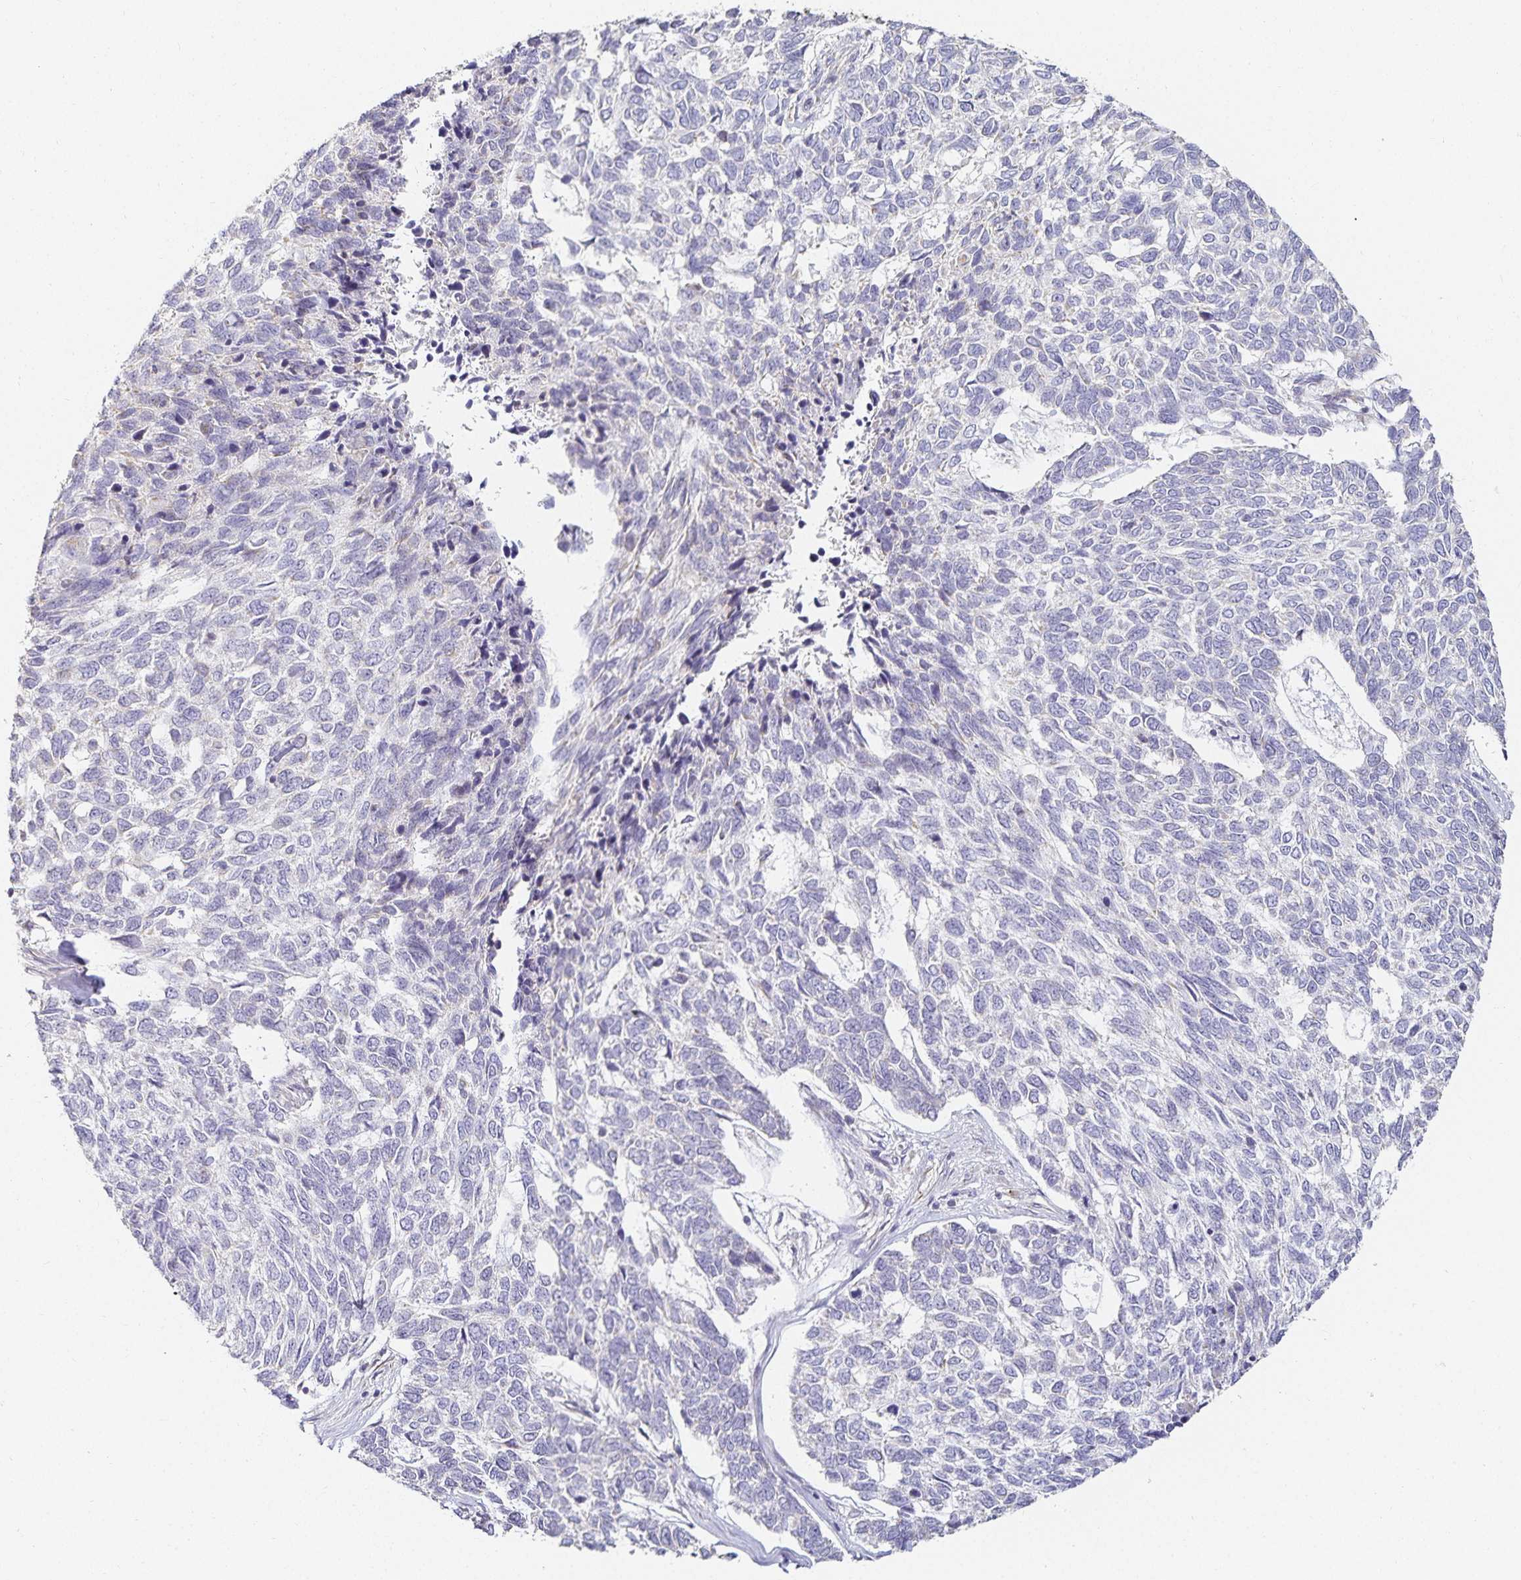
{"staining": {"intensity": "negative", "quantity": "none", "location": "none"}, "tissue": "skin cancer", "cell_type": "Tumor cells", "image_type": "cancer", "snomed": [{"axis": "morphology", "description": "Basal cell carcinoma"}, {"axis": "topography", "description": "Skin"}], "caption": "Immunohistochemistry (IHC) histopathology image of neoplastic tissue: human skin cancer (basal cell carcinoma) stained with DAB shows no significant protein expression in tumor cells.", "gene": "GP2", "patient": {"sex": "female", "age": 65}}